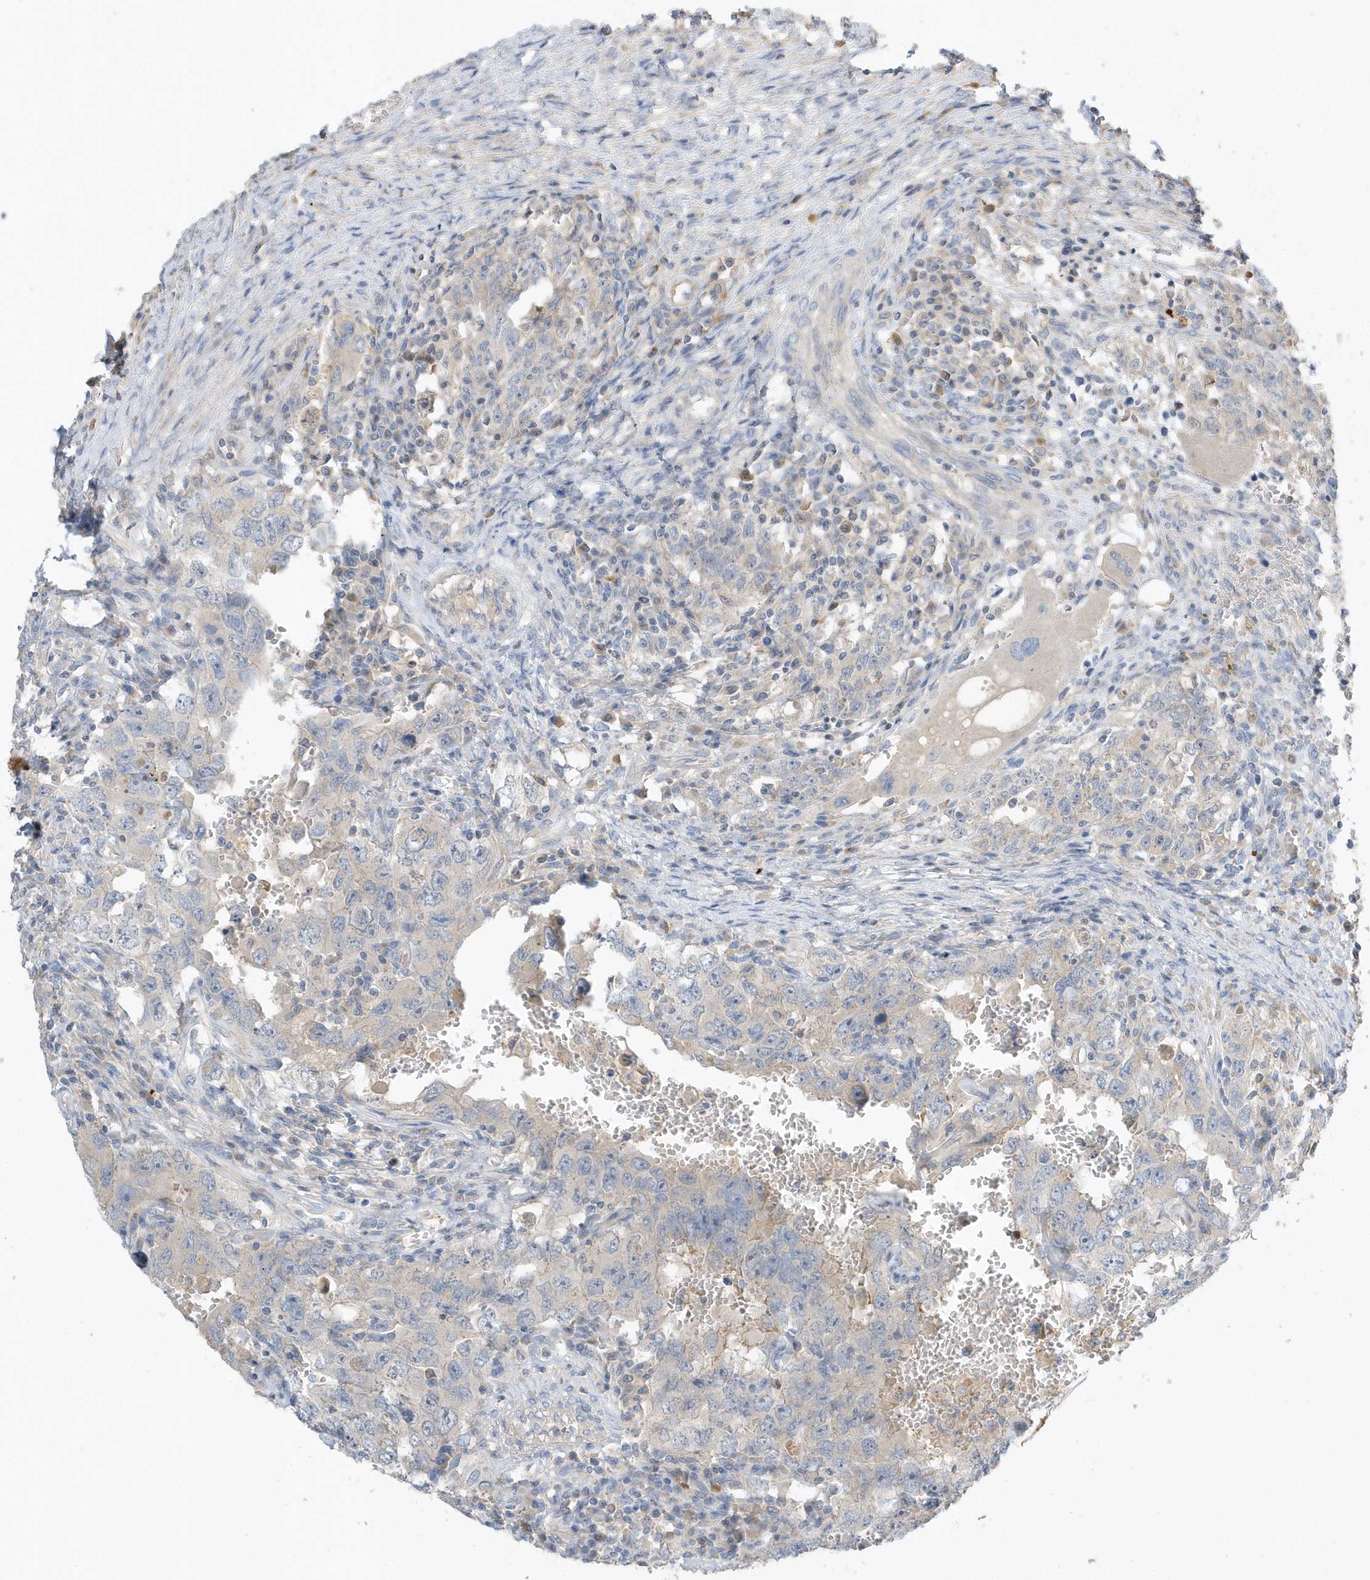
{"staining": {"intensity": "negative", "quantity": "none", "location": "none"}, "tissue": "testis cancer", "cell_type": "Tumor cells", "image_type": "cancer", "snomed": [{"axis": "morphology", "description": "Carcinoma, Embryonal, NOS"}, {"axis": "topography", "description": "Testis"}], "caption": "Tumor cells show no significant protein expression in testis cancer (embryonal carcinoma).", "gene": "USP53", "patient": {"sex": "male", "age": 26}}